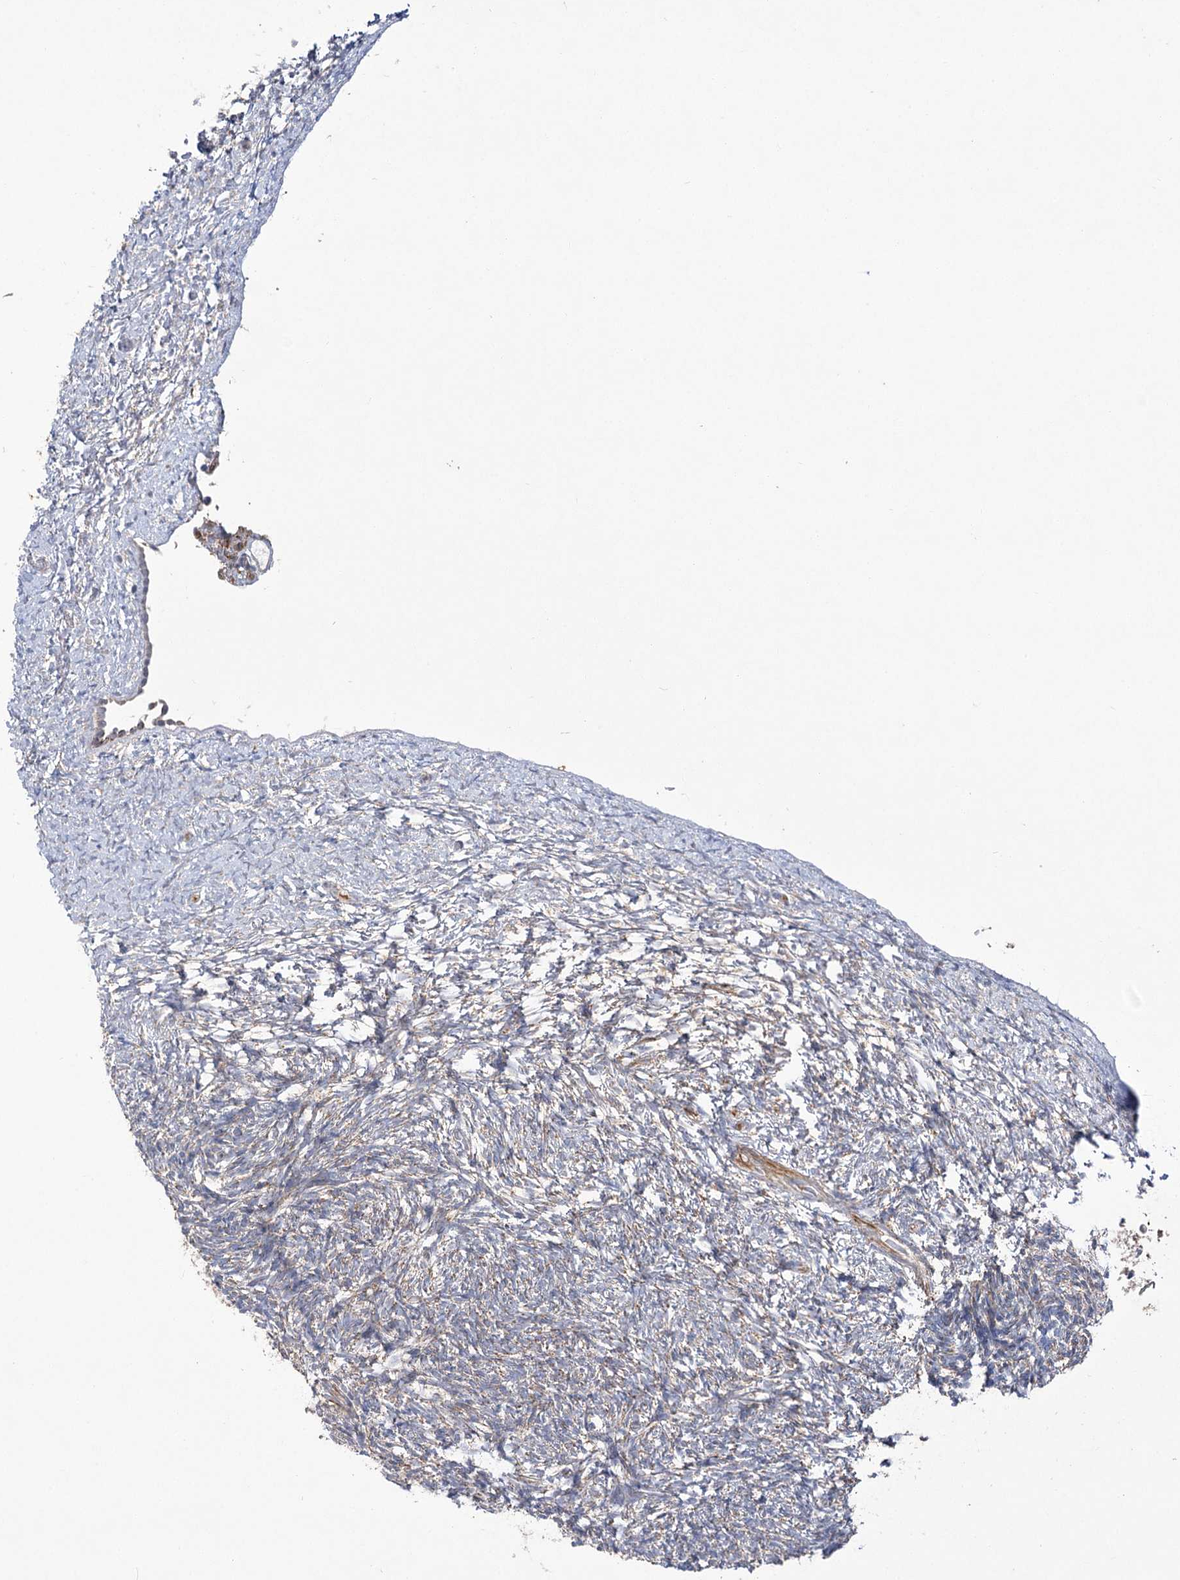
{"staining": {"intensity": "moderate", "quantity": ">75%", "location": "cytoplasmic/membranous"}, "tissue": "ovary", "cell_type": "Follicle cells", "image_type": "normal", "snomed": [{"axis": "morphology", "description": "Normal tissue, NOS"}, {"axis": "topography", "description": "Ovary"}], "caption": "Human ovary stained with a brown dye shows moderate cytoplasmic/membranous positive expression in about >75% of follicle cells.", "gene": "ECHDC3", "patient": {"sex": "female", "age": 34}}